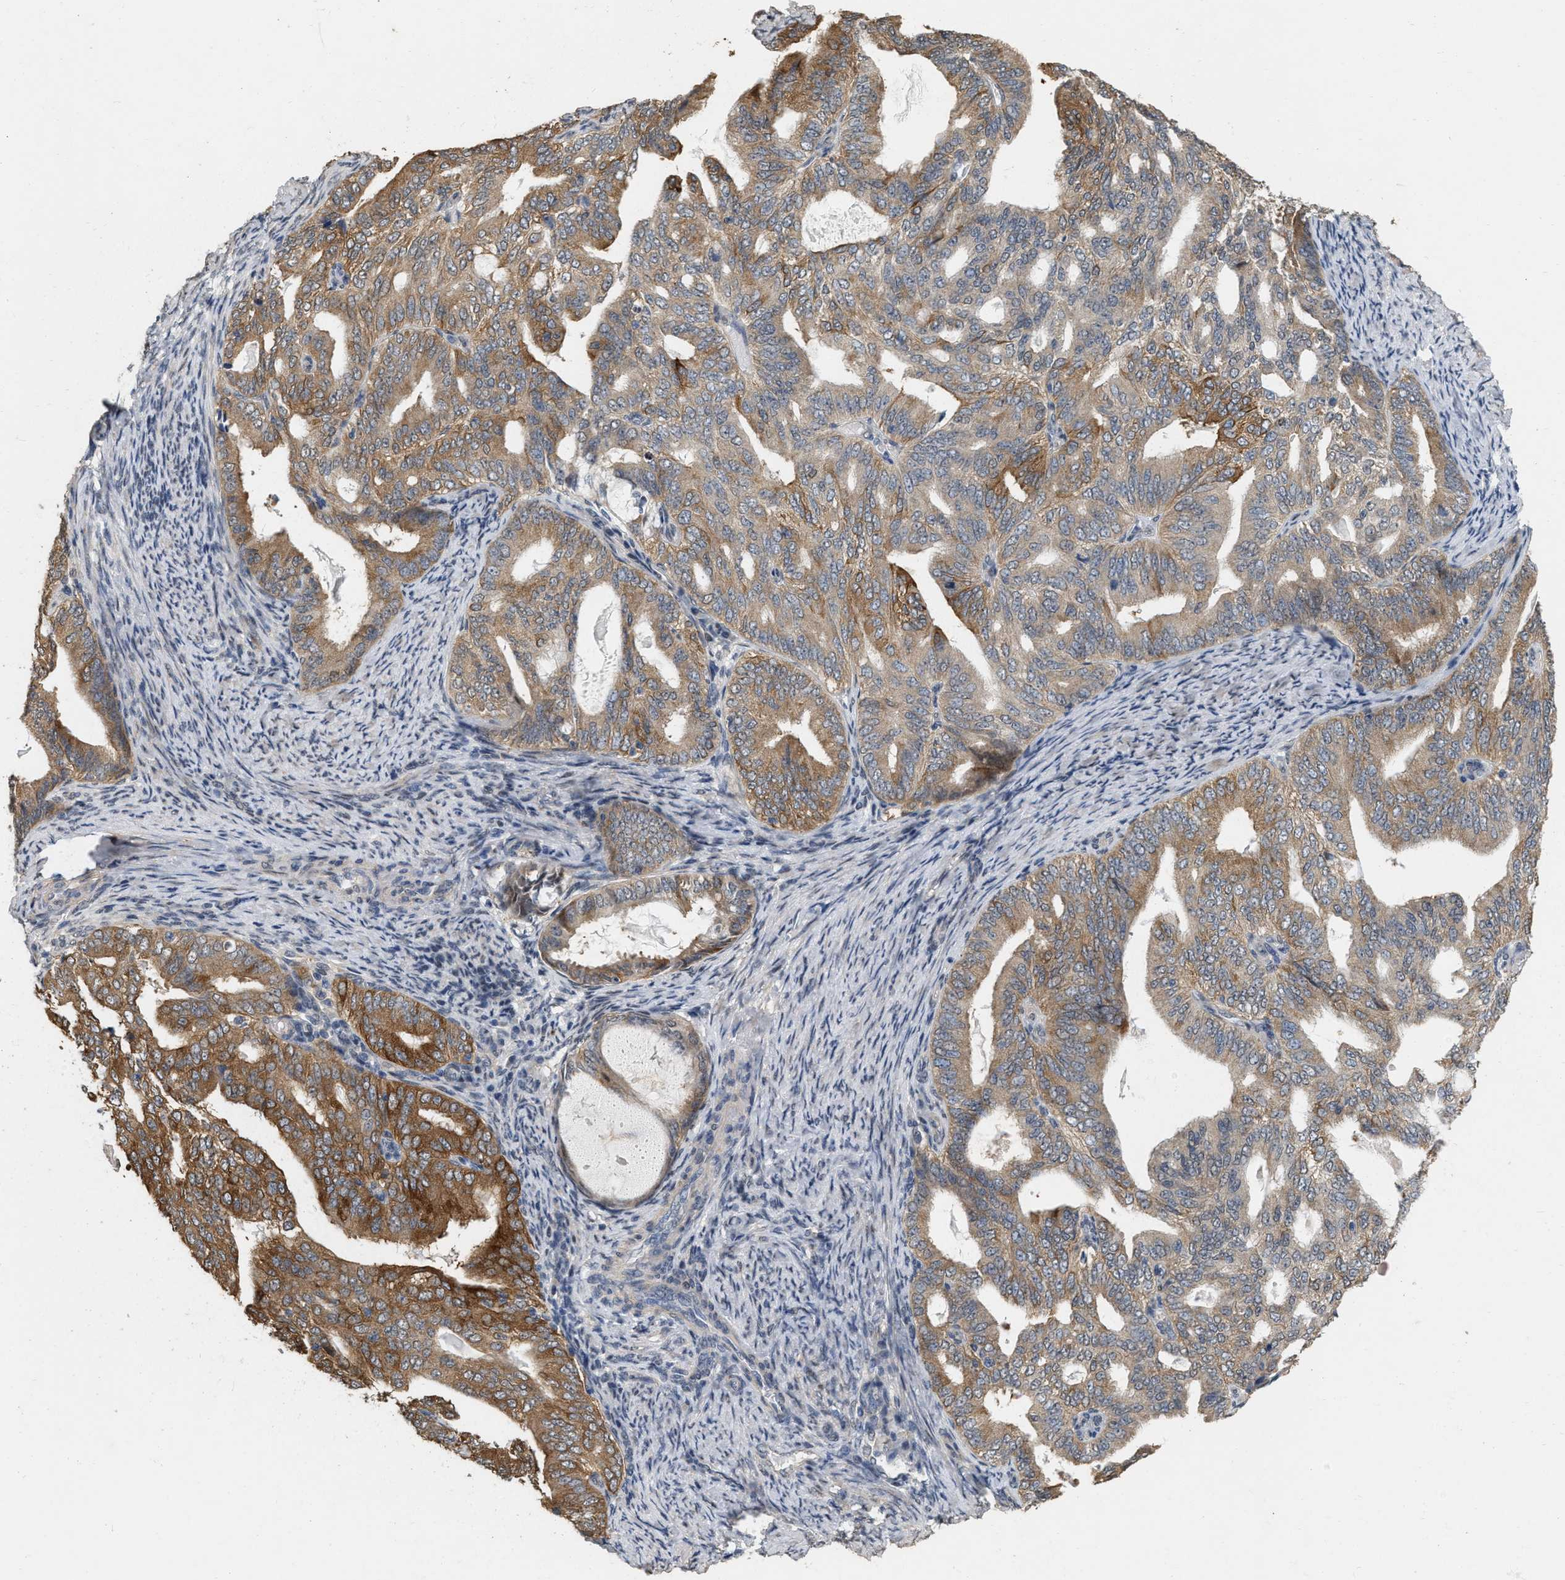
{"staining": {"intensity": "moderate", "quantity": ">75%", "location": "cytoplasmic/membranous"}, "tissue": "endometrial cancer", "cell_type": "Tumor cells", "image_type": "cancer", "snomed": [{"axis": "morphology", "description": "Adenocarcinoma, NOS"}, {"axis": "topography", "description": "Endometrium"}], "caption": "Brown immunohistochemical staining in adenocarcinoma (endometrial) reveals moderate cytoplasmic/membranous staining in approximately >75% of tumor cells.", "gene": "RUVBL1", "patient": {"sex": "female", "age": 58}}